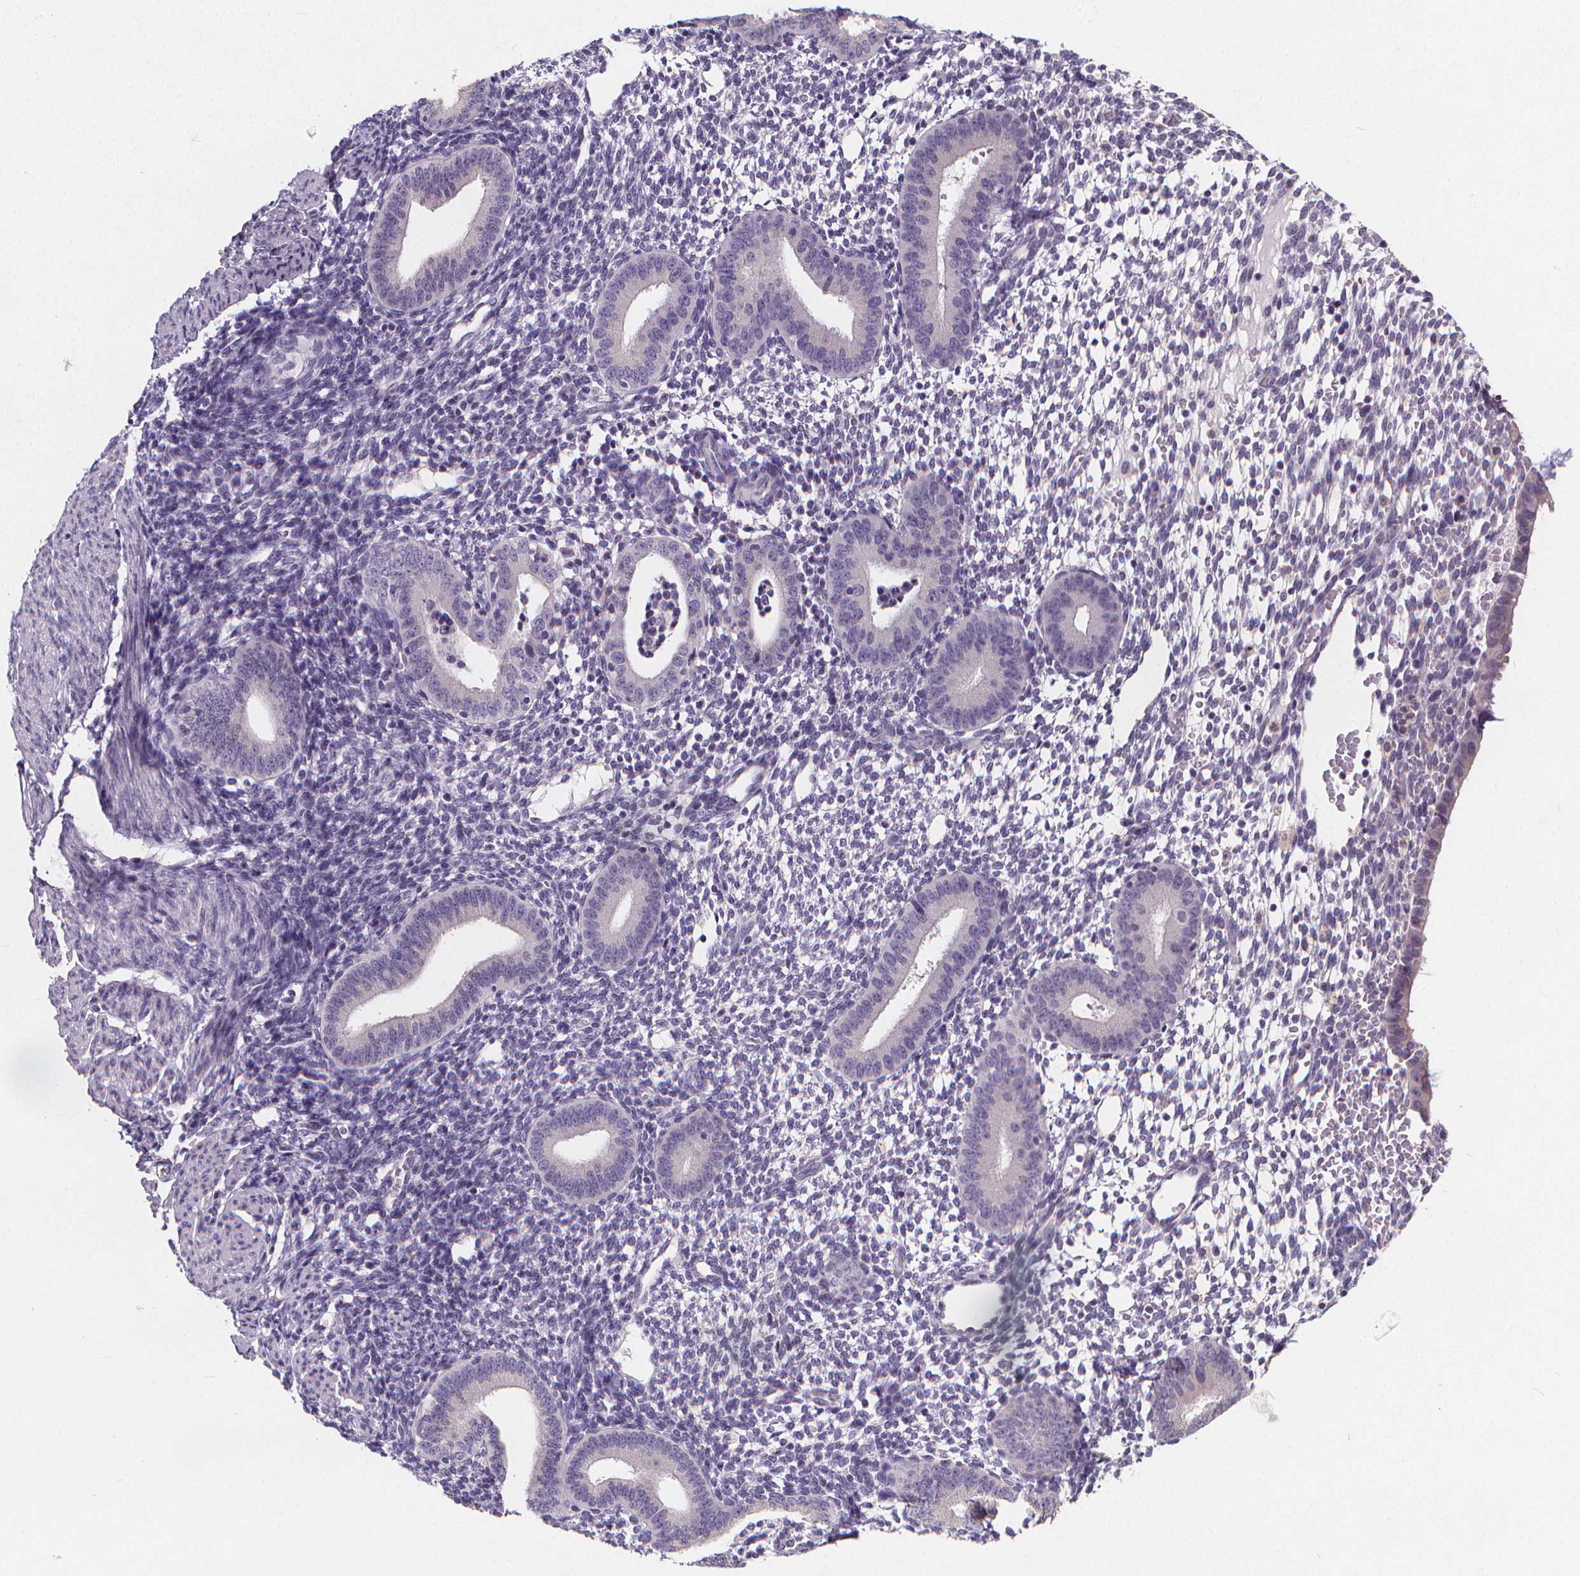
{"staining": {"intensity": "negative", "quantity": "none", "location": "none"}, "tissue": "endometrium", "cell_type": "Cells in endometrial stroma", "image_type": "normal", "snomed": [{"axis": "morphology", "description": "Normal tissue, NOS"}, {"axis": "topography", "description": "Endometrium"}], "caption": "This histopathology image is of normal endometrium stained with immunohistochemistry to label a protein in brown with the nuclei are counter-stained blue. There is no staining in cells in endometrial stroma. The staining was performed using DAB to visualize the protein expression in brown, while the nuclei were stained in blue with hematoxylin (Magnification: 20x).", "gene": "ATP6V1D", "patient": {"sex": "female", "age": 40}}